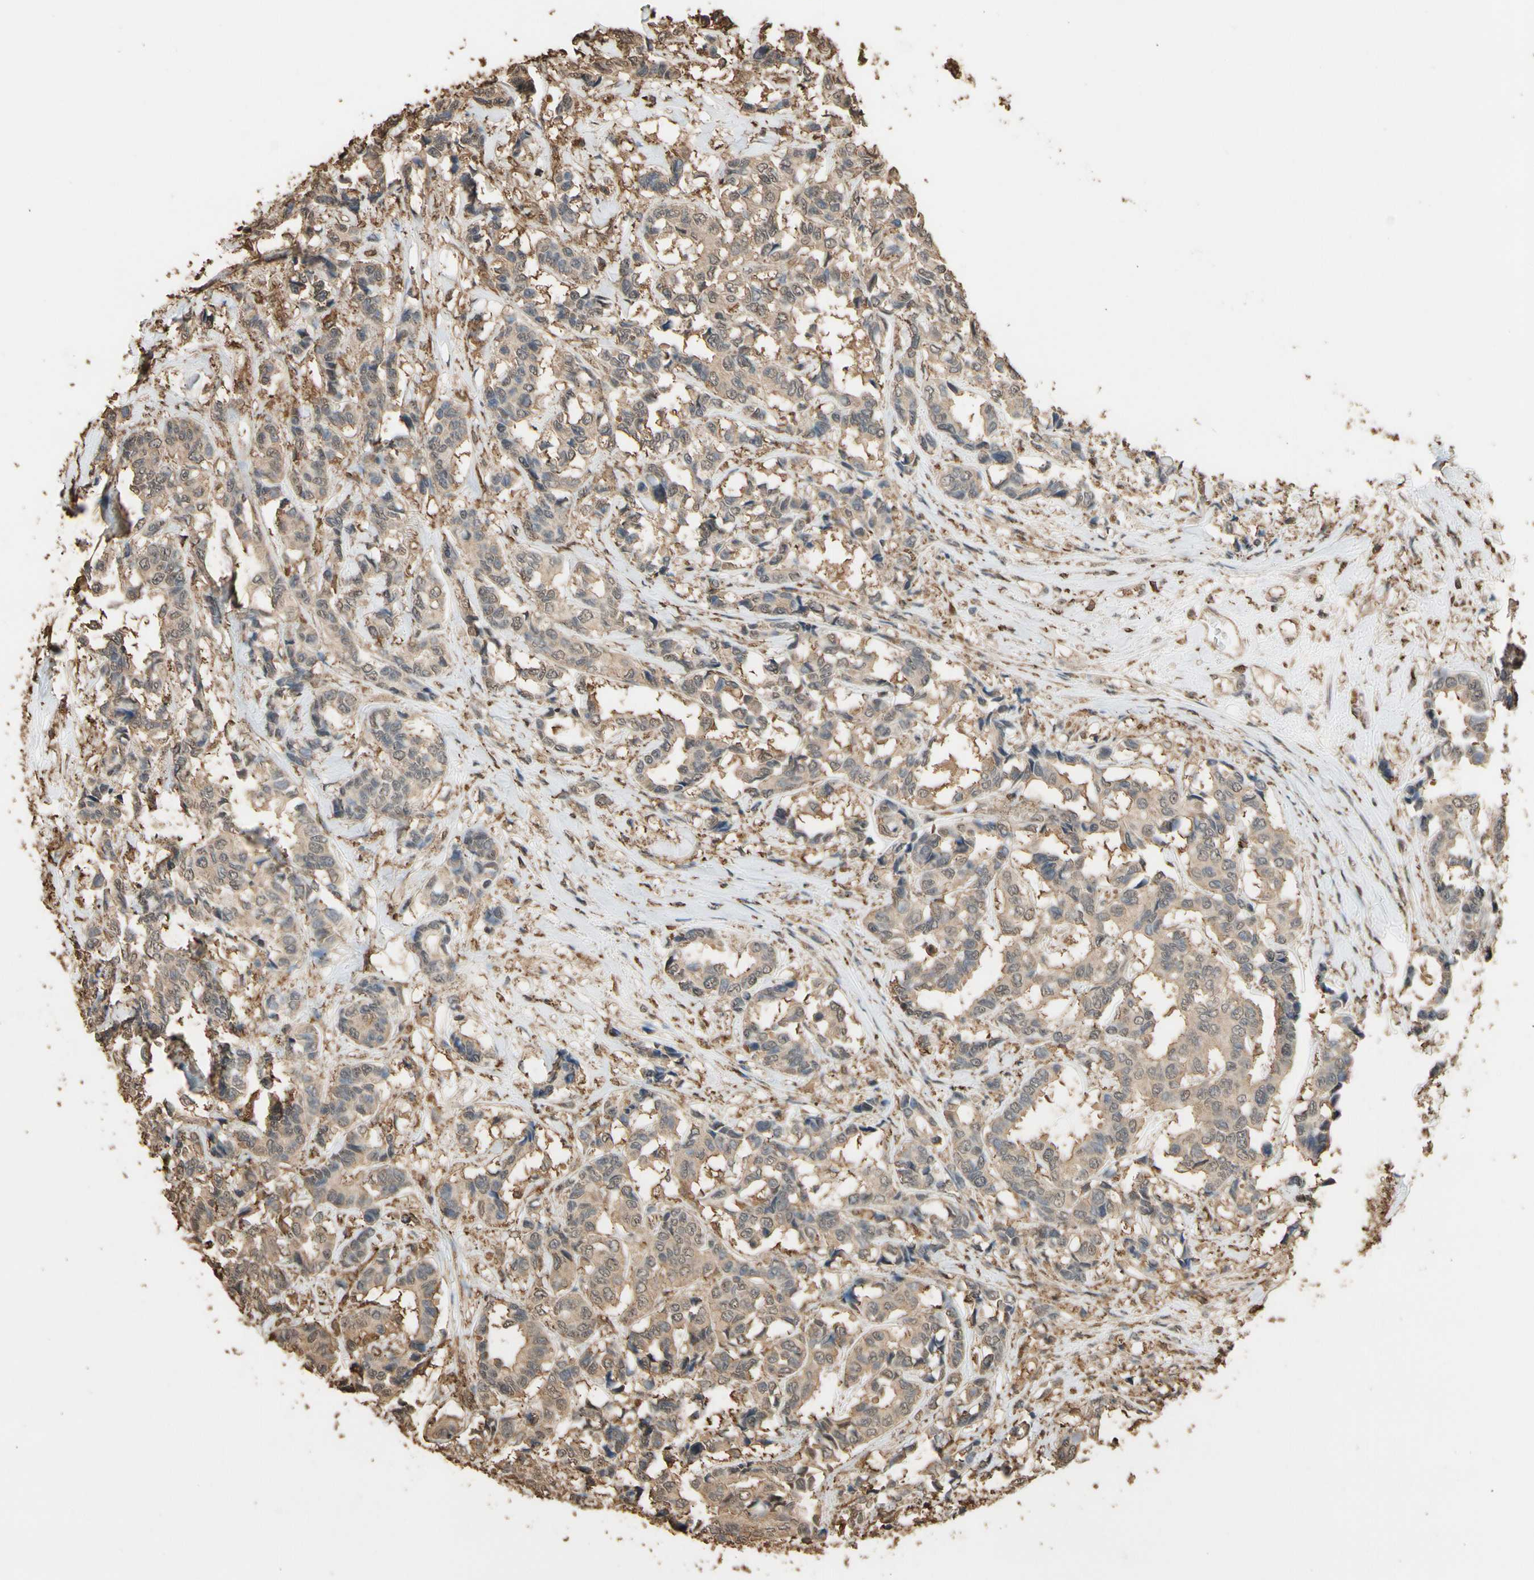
{"staining": {"intensity": "weak", "quantity": ">75%", "location": "cytoplasmic/membranous"}, "tissue": "breast cancer", "cell_type": "Tumor cells", "image_type": "cancer", "snomed": [{"axis": "morphology", "description": "Duct carcinoma"}, {"axis": "topography", "description": "Breast"}], "caption": "High-magnification brightfield microscopy of breast infiltrating ductal carcinoma stained with DAB (brown) and counterstained with hematoxylin (blue). tumor cells exhibit weak cytoplasmic/membranous staining is appreciated in approximately>75% of cells. (IHC, brightfield microscopy, high magnification).", "gene": "TNFSF13B", "patient": {"sex": "female", "age": 87}}